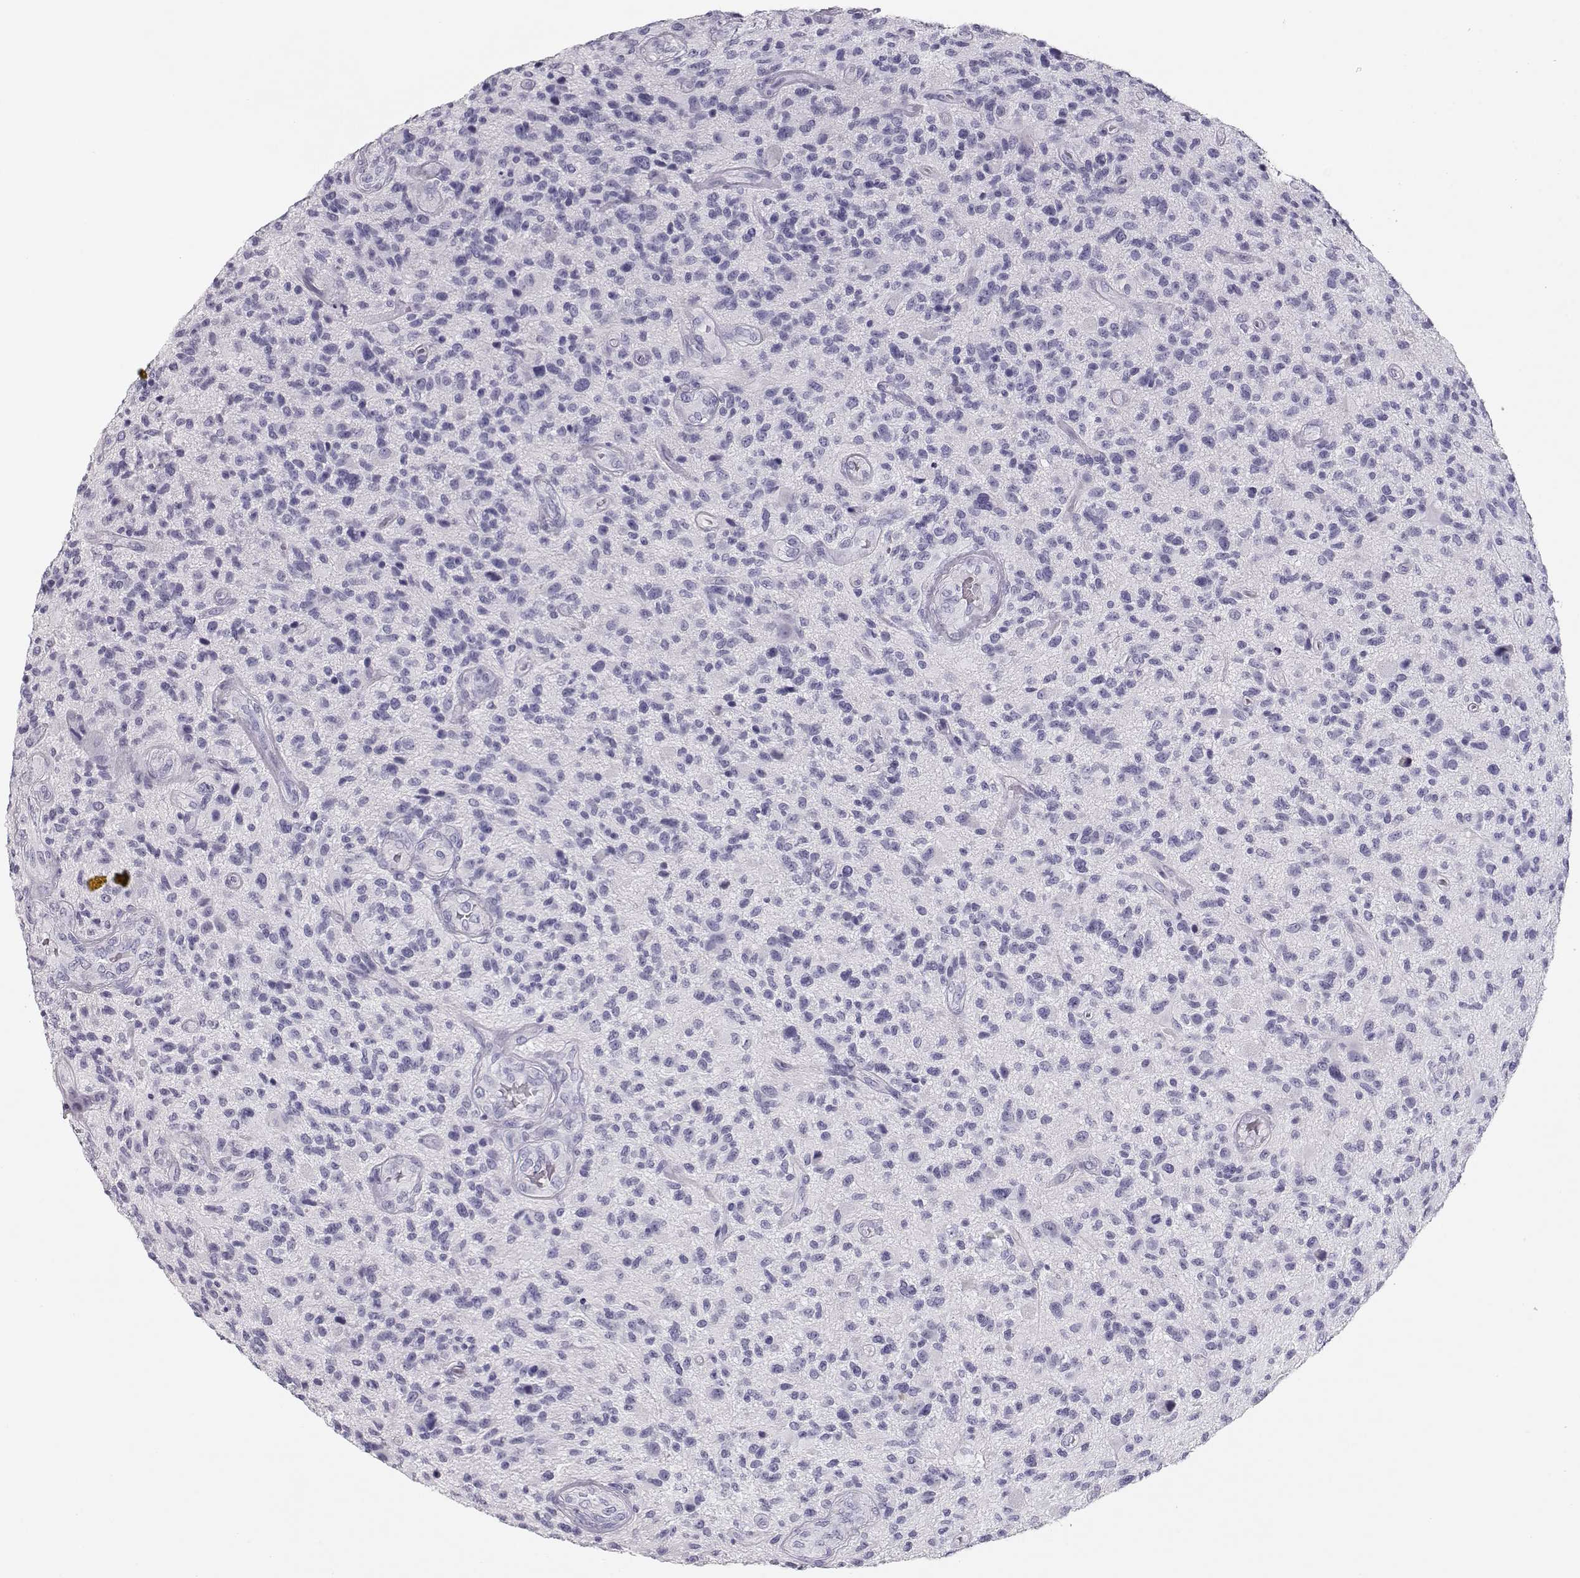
{"staining": {"intensity": "negative", "quantity": "none", "location": "none"}, "tissue": "glioma", "cell_type": "Tumor cells", "image_type": "cancer", "snomed": [{"axis": "morphology", "description": "Glioma, malignant, High grade"}, {"axis": "topography", "description": "Brain"}], "caption": "A photomicrograph of high-grade glioma (malignant) stained for a protein displays no brown staining in tumor cells. (Immunohistochemistry, brightfield microscopy, high magnification).", "gene": "MAGEC1", "patient": {"sex": "male", "age": 47}}